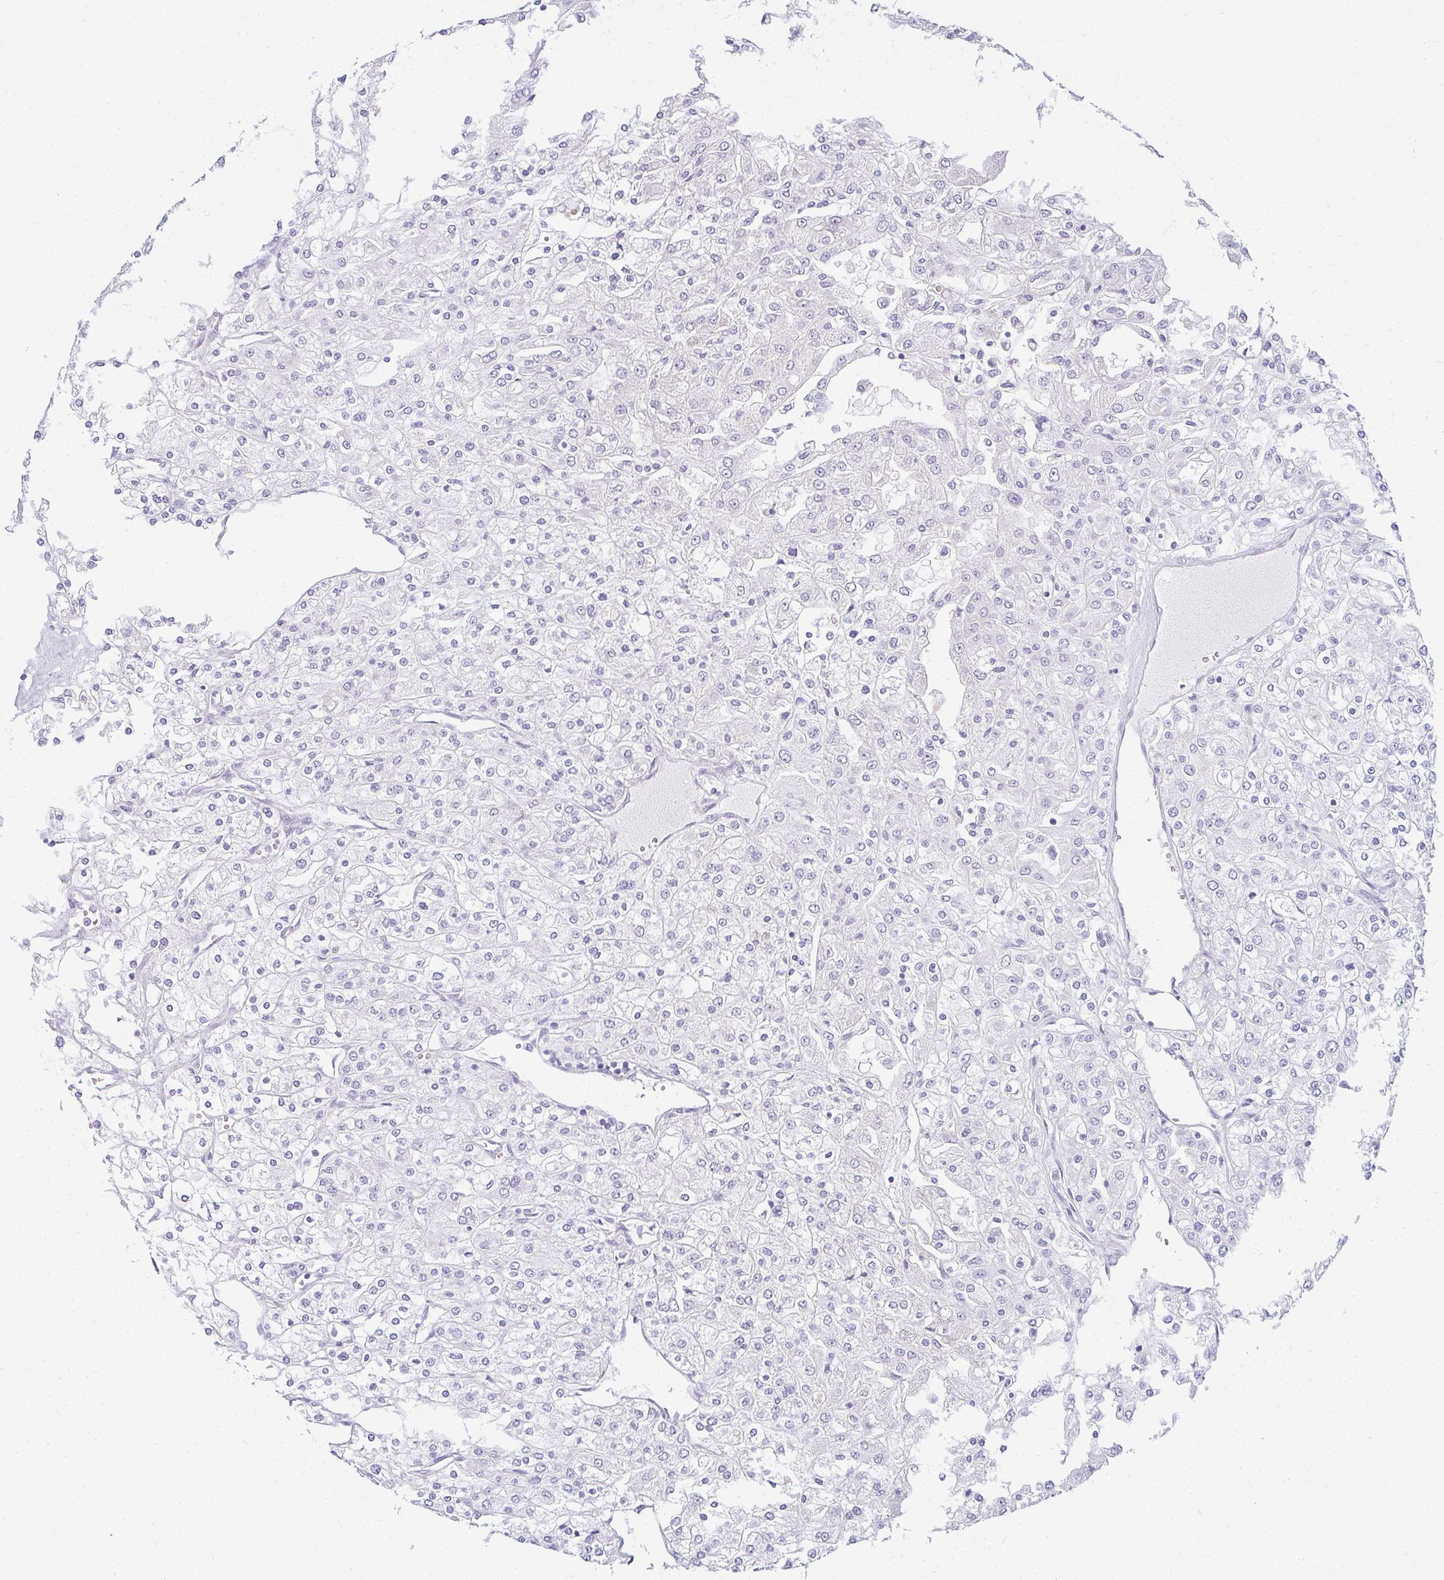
{"staining": {"intensity": "negative", "quantity": "none", "location": "none"}, "tissue": "renal cancer", "cell_type": "Tumor cells", "image_type": "cancer", "snomed": [{"axis": "morphology", "description": "Adenocarcinoma, NOS"}, {"axis": "topography", "description": "Kidney"}], "caption": "This is a micrograph of immunohistochemistry (IHC) staining of renal cancer (adenocarcinoma), which shows no expression in tumor cells.", "gene": "PPP1R3G", "patient": {"sex": "male", "age": 80}}